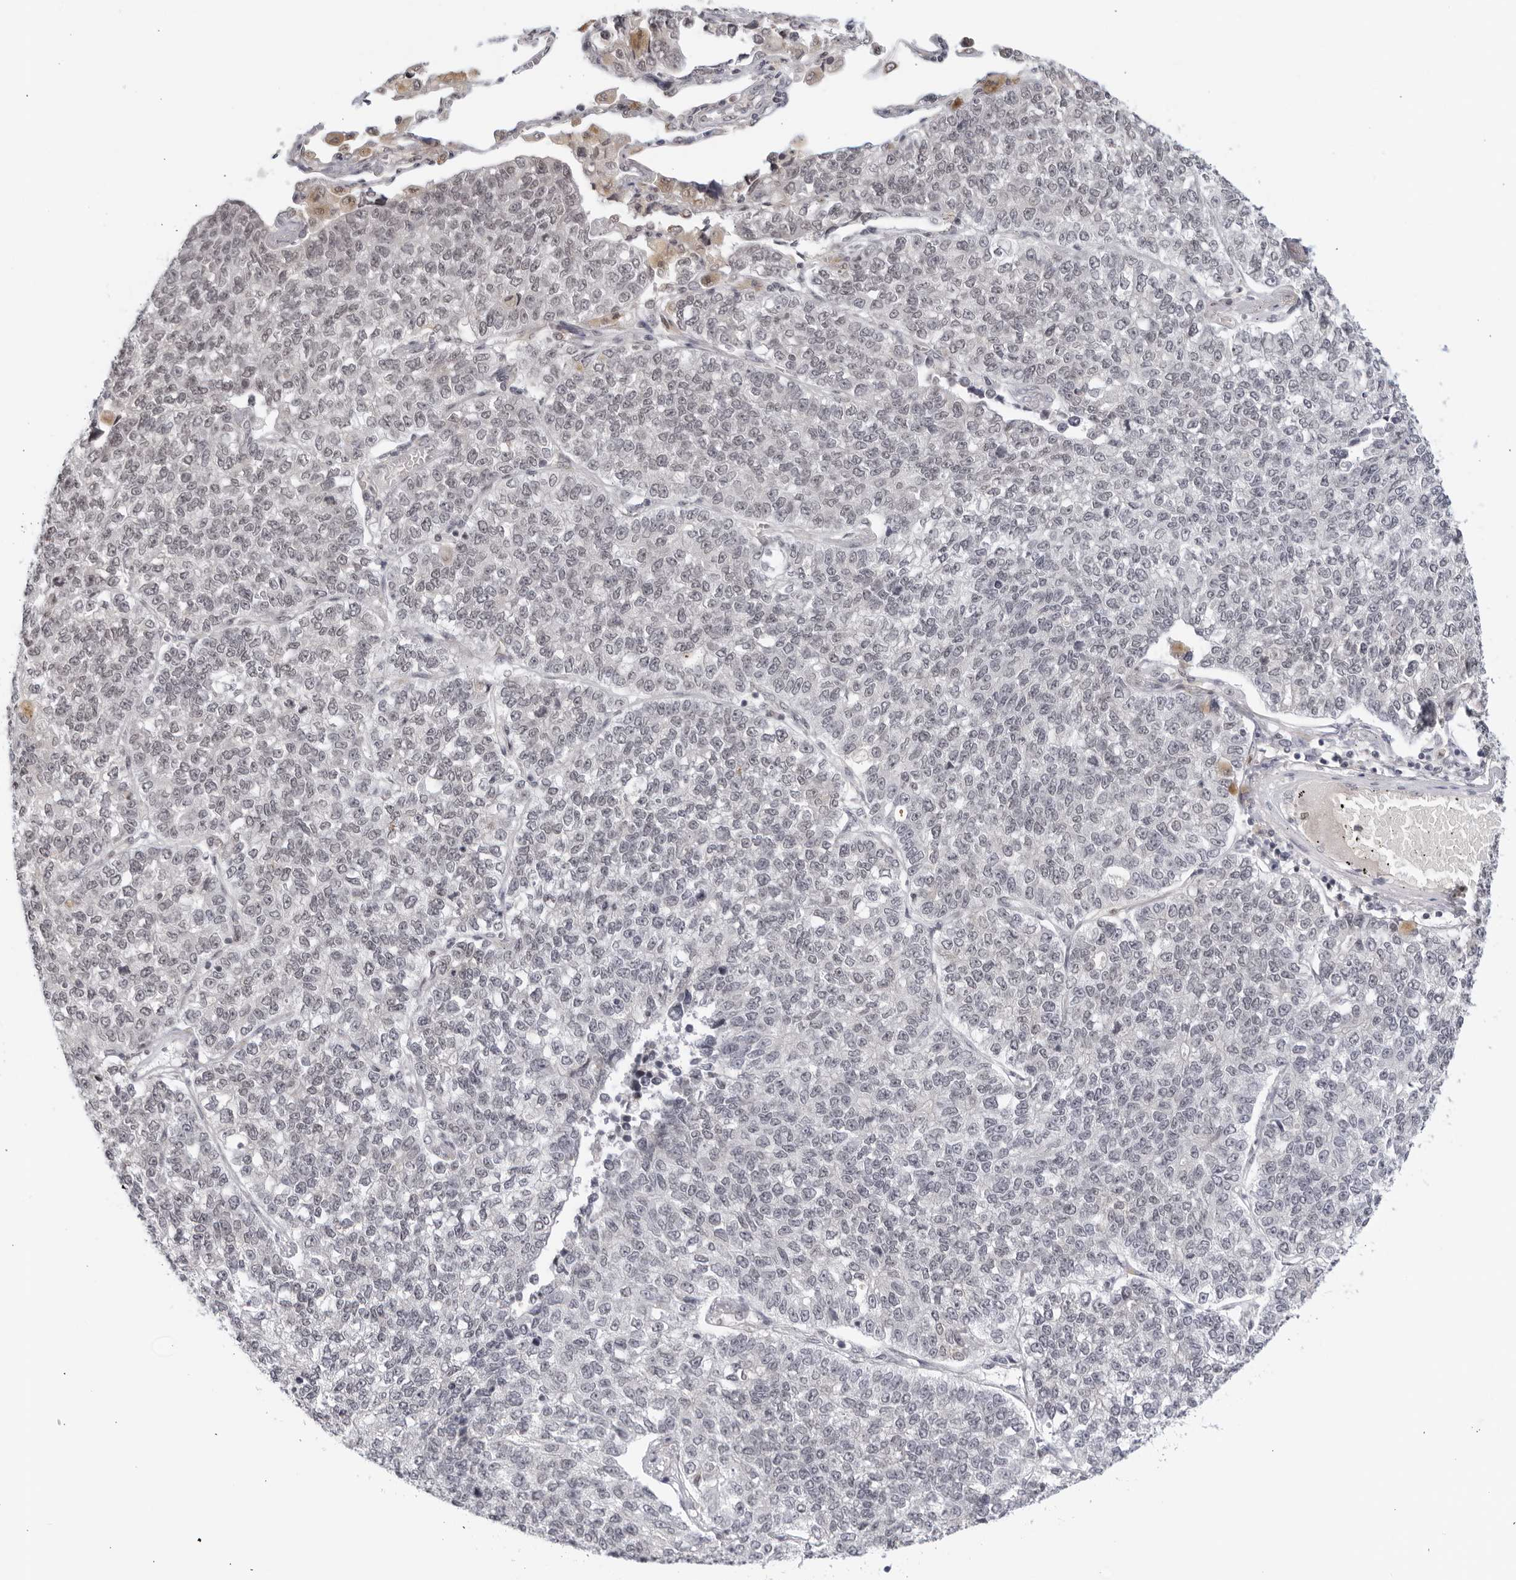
{"staining": {"intensity": "negative", "quantity": "none", "location": "none"}, "tissue": "lung cancer", "cell_type": "Tumor cells", "image_type": "cancer", "snomed": [{"axis": "morphology", "description": "Adenocarcinoma, NOS"}, {"axis": "topography", "description": "Lung"}], "caption": "The histopathology image exhibits no staining of tumor cells in lung adenocarcinoma.", "gene": "RAB11FIP3", "patient": {"sex": "male", "age": 49}}